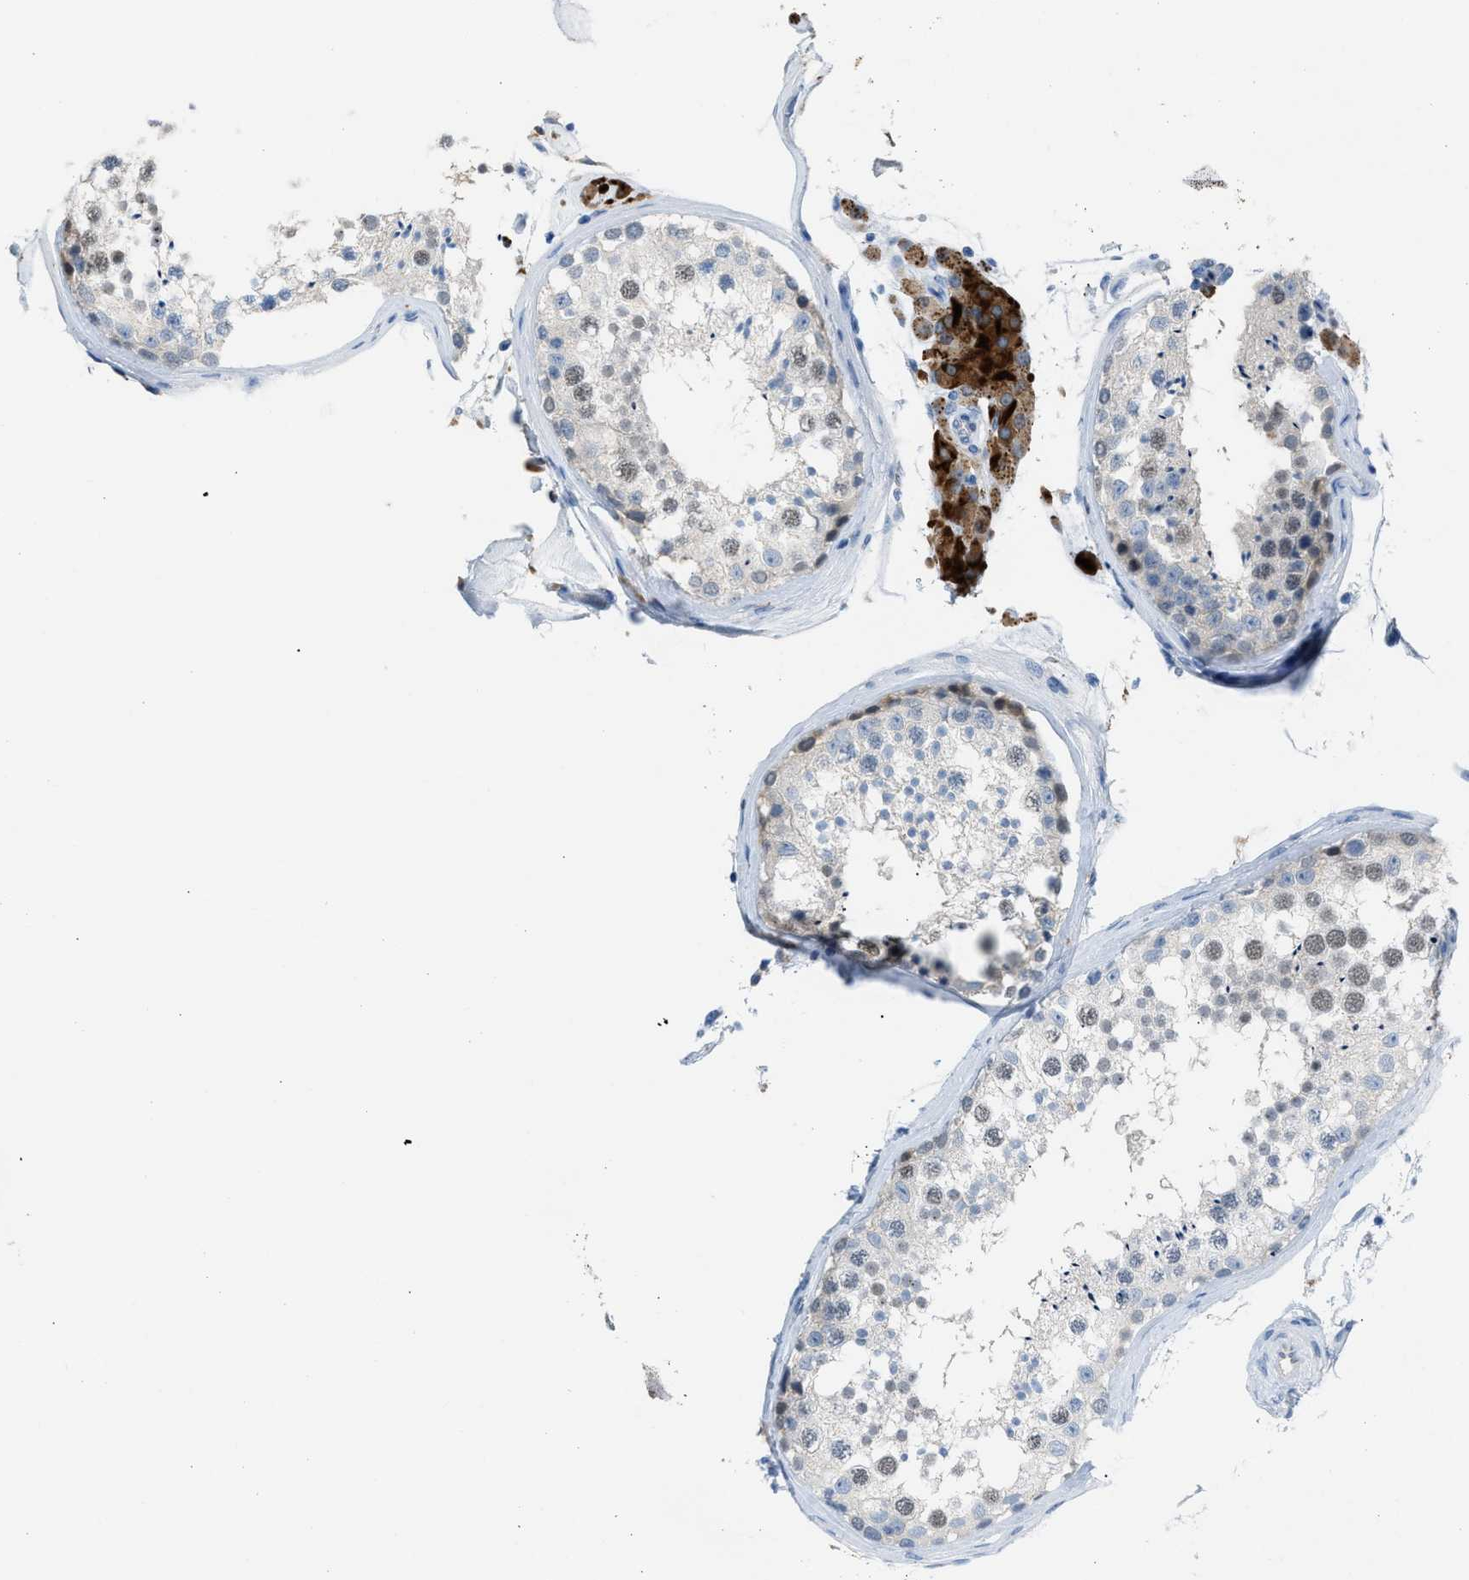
{"staining": {"intensity": "weak", "quantity": "<25%", "location": "nuclear"}, "tissue": "testis", "cell_type": "Cells in seminiferous ducts", "image_type": "normal", "snomed": [{"axis": "morphology", "description": "Normal tissue, NOS"}, {"axis": "topography", "description": "Testis"}], "caption": "The immunohistochemistry micrograph has no significant staining in cells in seminiferous ducts of testis. Nuclei are stained in blue.", "gene": "CLEC10A", "patient": {"sex": "male", "age": 46}}